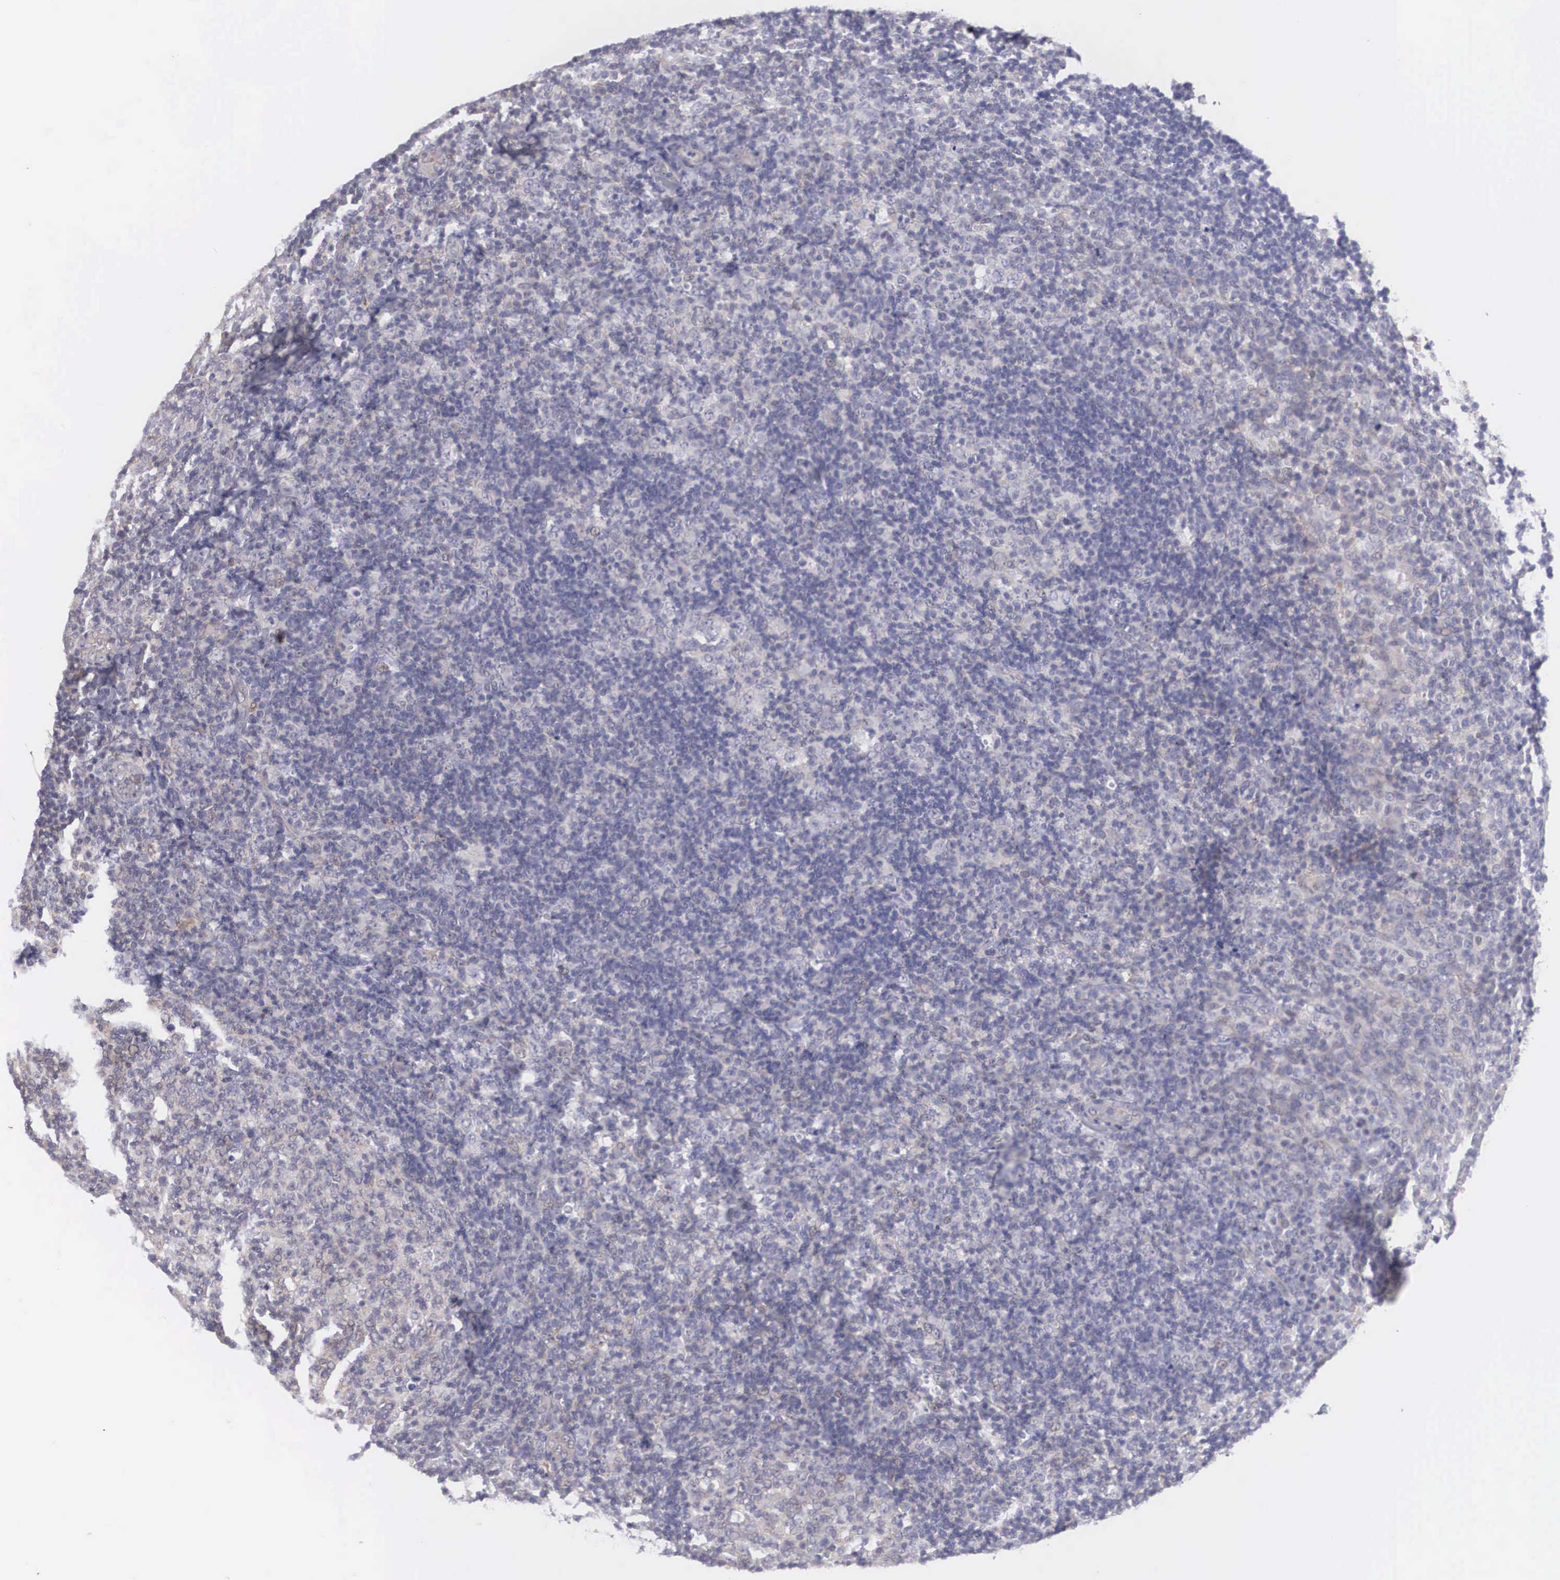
{"staining": {"intensity": "negative", "quantity": "none", "location": "none"}, "tissue": "tonsil", "cell_type": "Germinal center cells", "image_type": "normal", "snomed": [{"axis": "morphology", "description": "Normal tissue, NOS"}, {"axis": "topography", "description": "Tonsil"}], "caption": "This is an immunohistochemistry (IHC) micrograph of benign human tonsil. There is no staining in germinal center cells.", "gene": "RBPJ", "patient": {"sex": "female", "age": 3}}